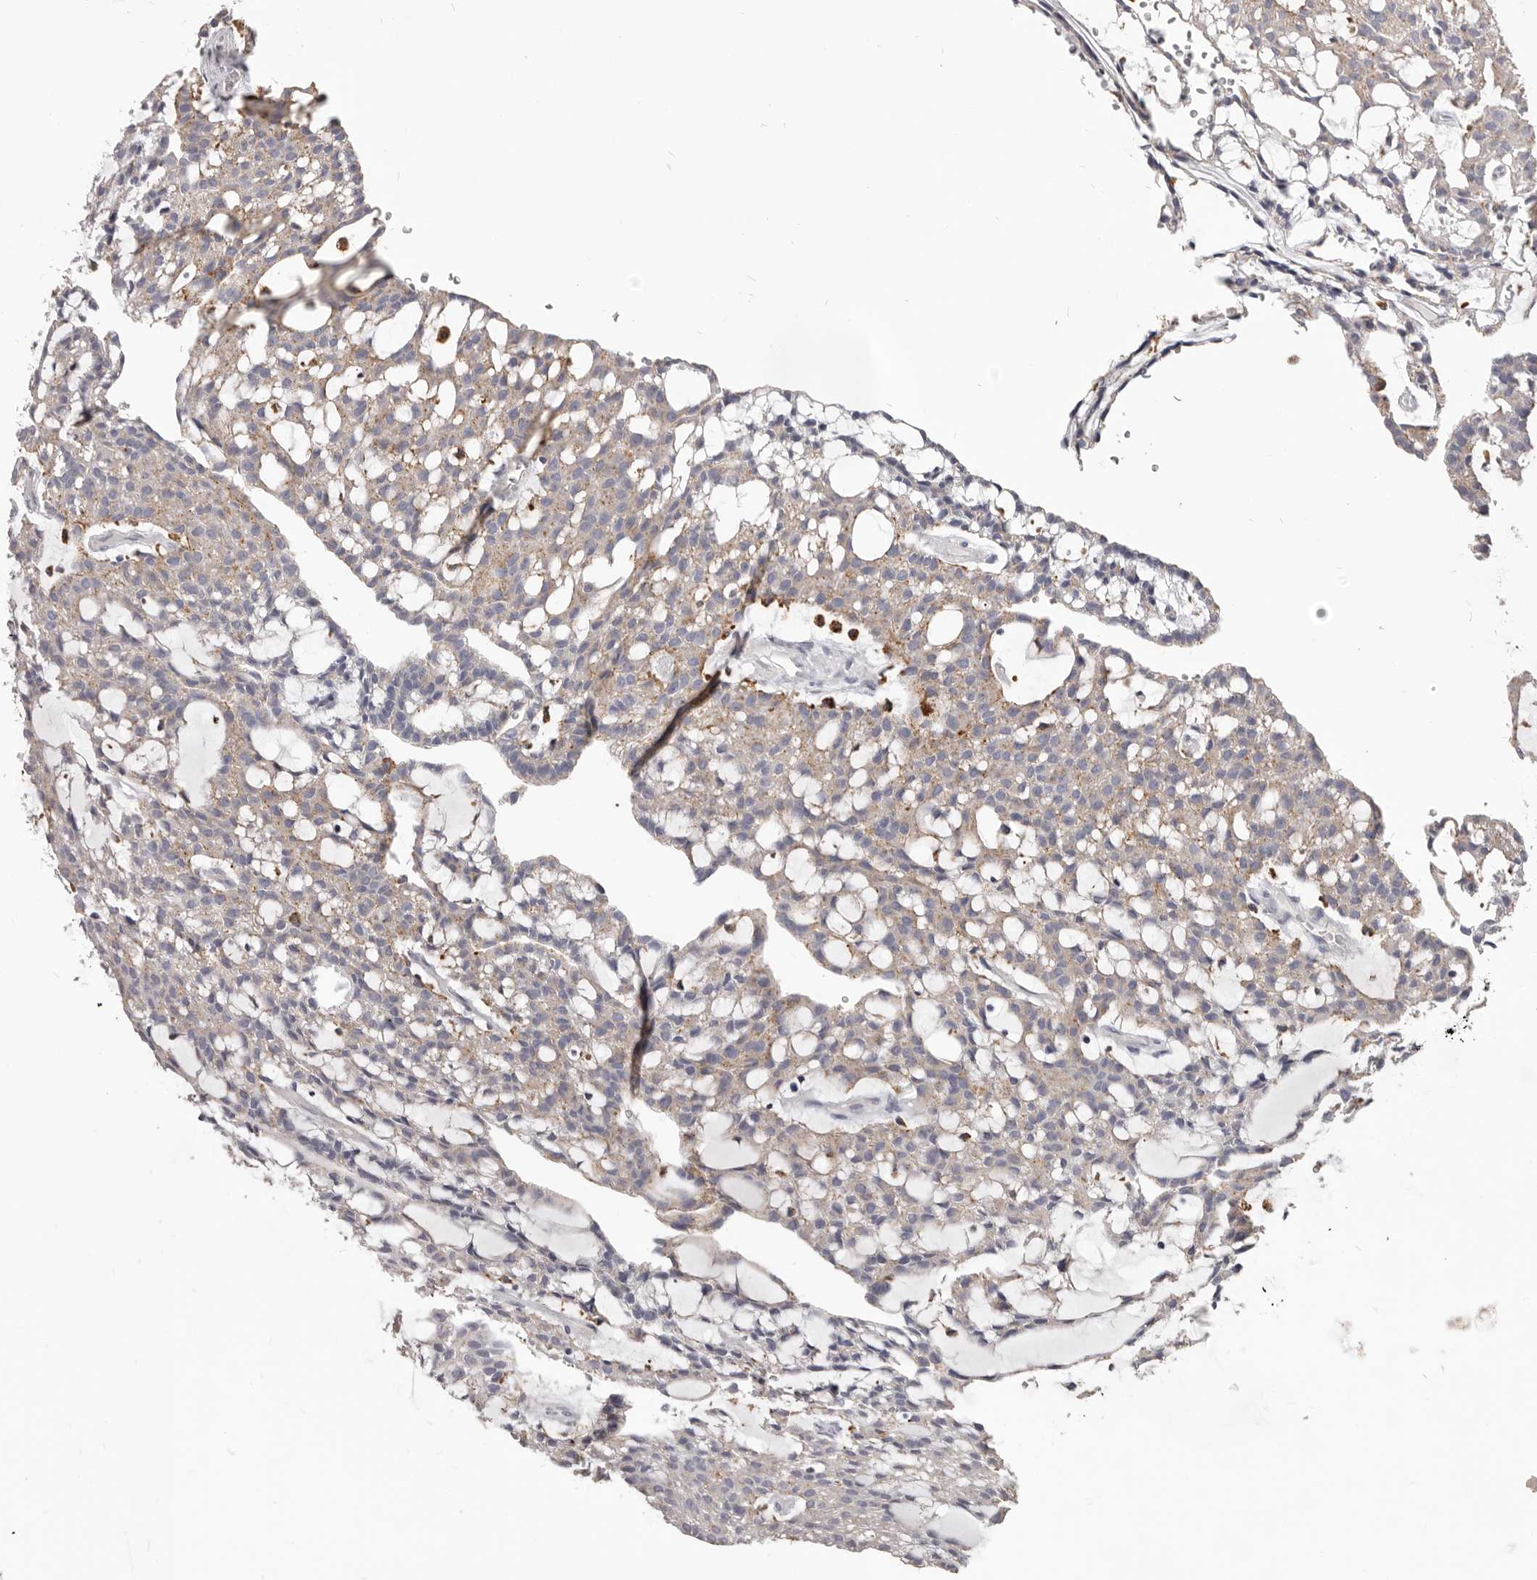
{"staining": {"intensity": "weak", "quantity": "25%-75%", "location": "cytoplasmic/membranous"}, "tissue": "renal cancer", "cell_type": "Tumor cells", "image_type": "cancer", "snomed": [{"axis": "morphology", "description": "Adenocarcinoma, NOS"}, {"axis": "topography", "description": "Kidney"}], "caption": "Protein staining exhibits weak cytoplasmic/membranous positivity in about 25%-75% of tumor cells in renal adenocarcinoma. The staining was performed using DAB (3,3'-diaminobenzidine), with brown indicating positive protein expression. Nuclei are stained blue with hematoxylin.", "gene": "PI4K2A", "patient": {"sex": "male", "age": 63}}